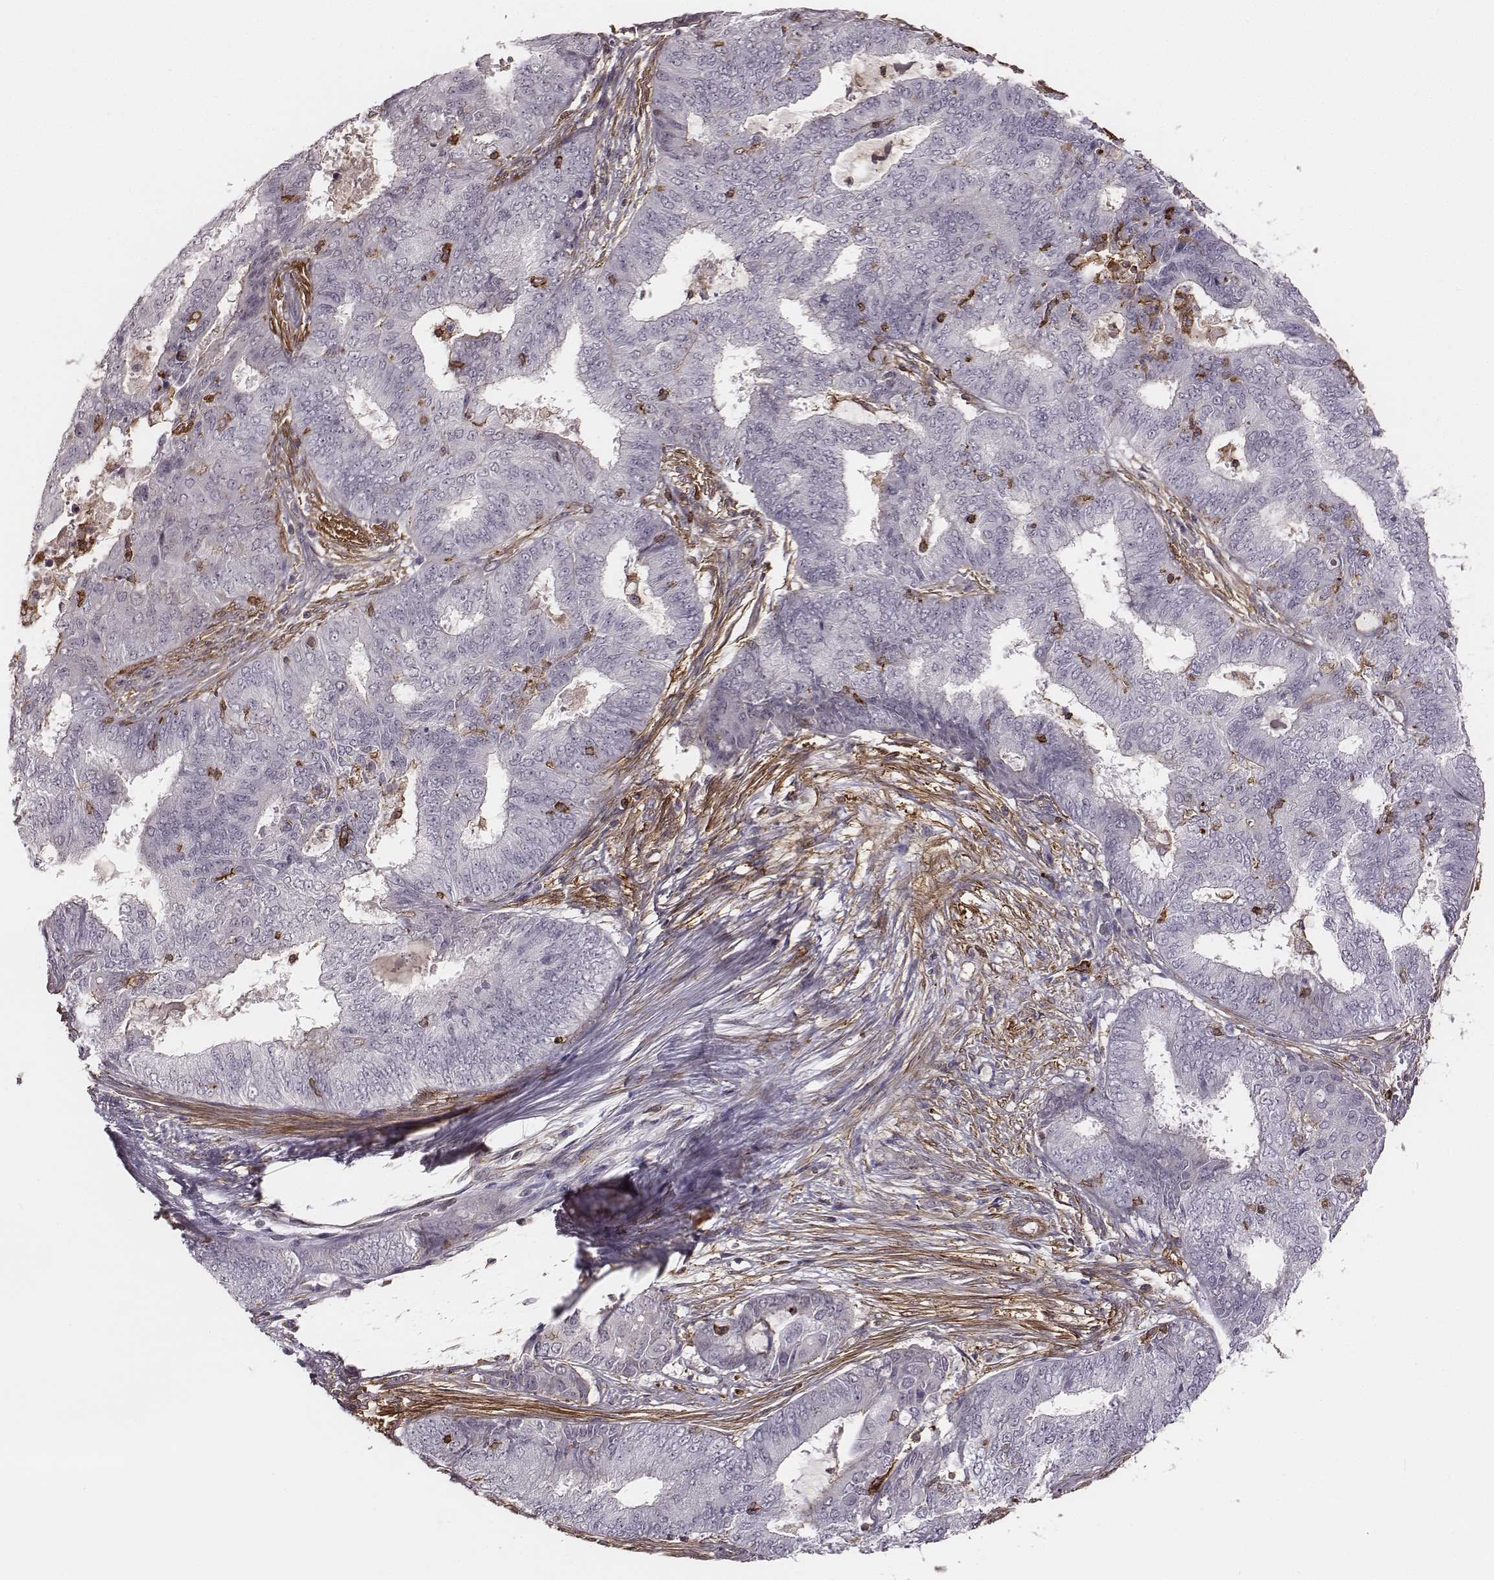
{"staining": {"intensity": "negative", "quantity": "none", "location": "none"}, "tissue": "endometrial cancer", "cell_type": "Tumor cells", "image_type": "cancer", "snomed": [{"axis": "morphology", "description": "Adenocarcinoma, NOS"}, {"axis": "topography", "description": "Endometrium"}], "caption": "Immunohistochemistry (IHC) histopathology image of neoplastic tissue: human endometrial adenocarcinoma stained with DAB shows no significant protein staining in tumor cells. (Stains: DAB (3,3'-diaminobenzidine) IHC with hematoxylin counter stain, Microscopy: brightfield microscopy at high magnification).", "gene": "ZYX", "patient": {"sex": "female", "age": 62}}